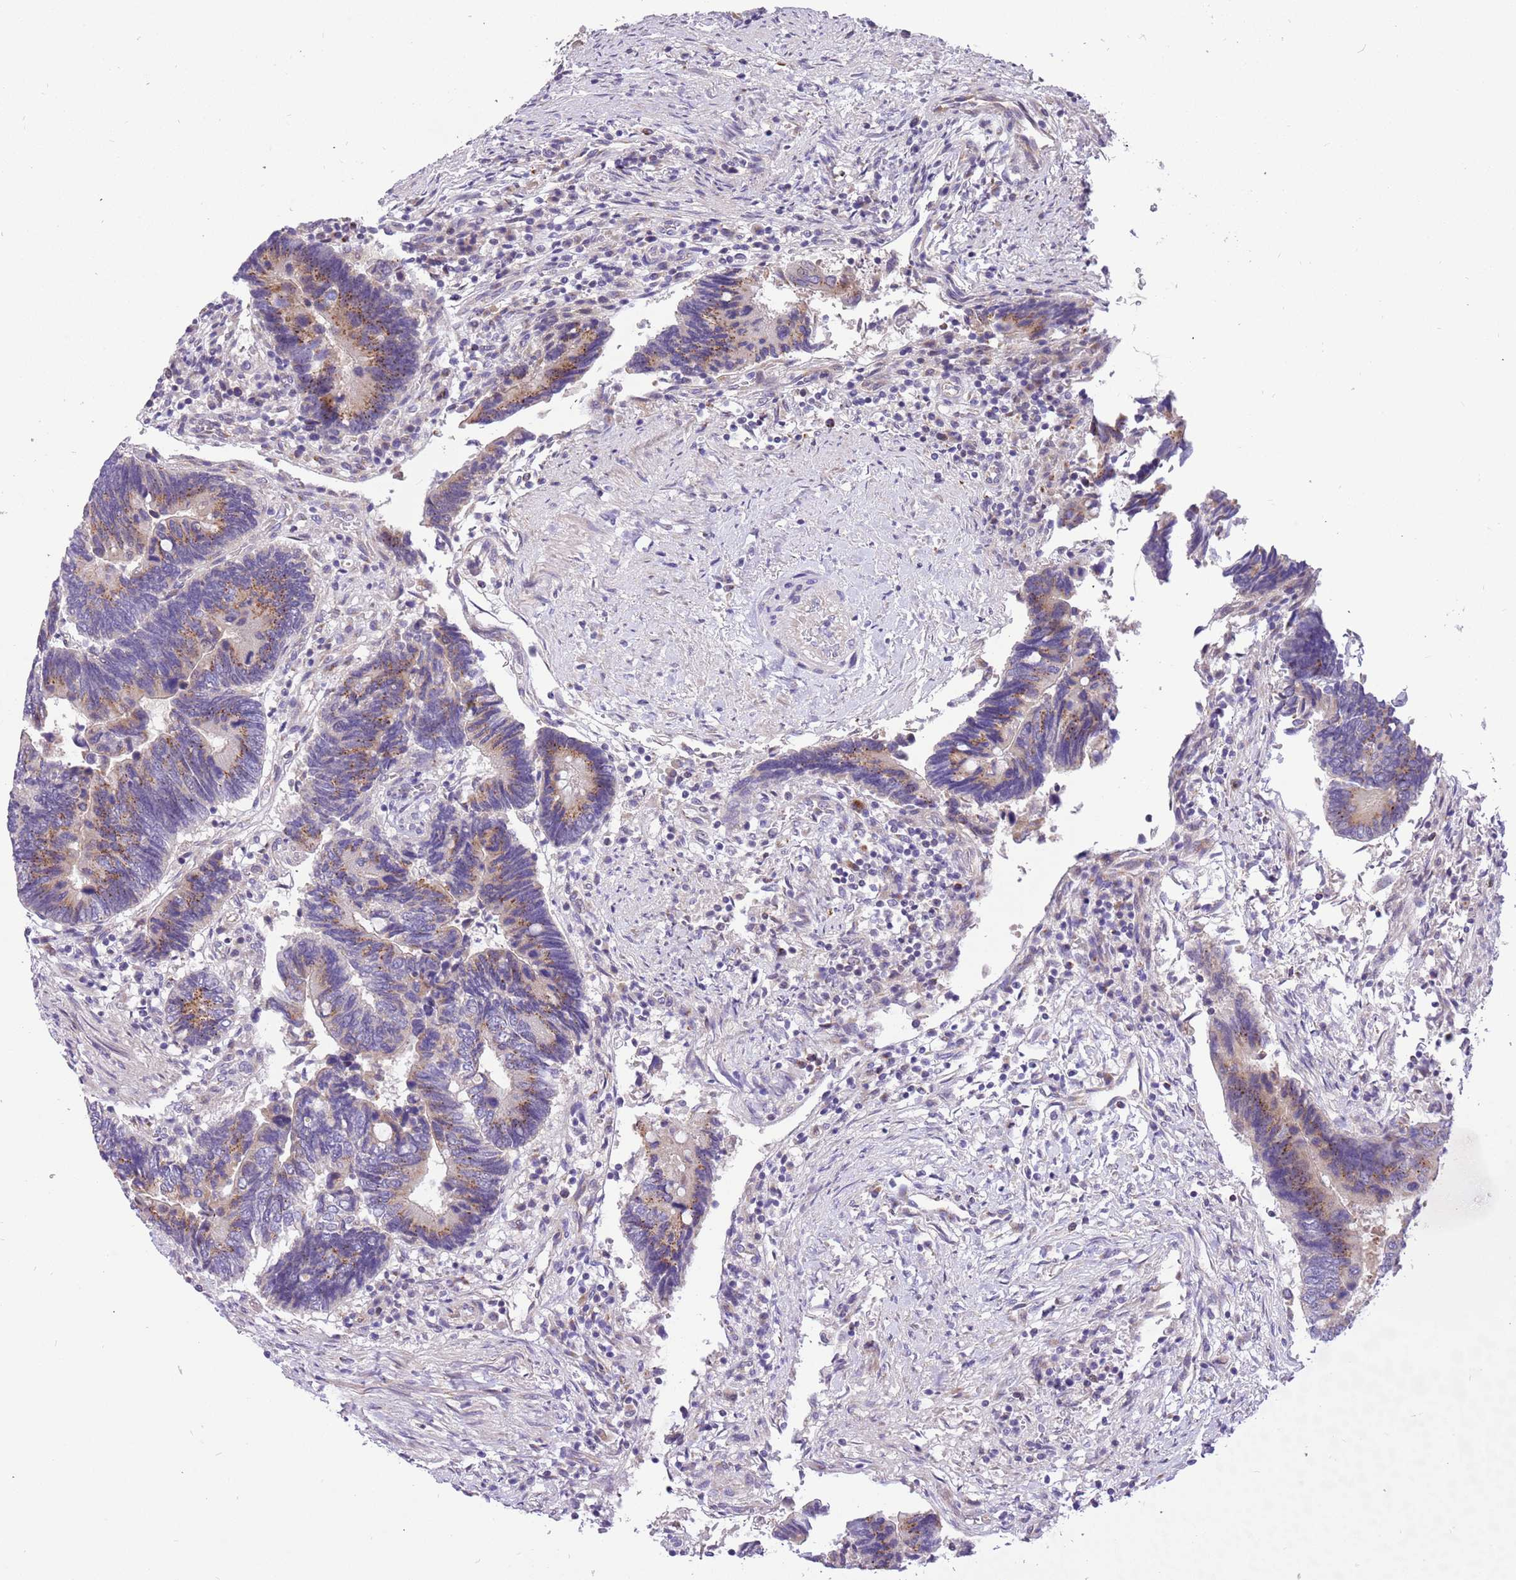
{"staining": {"intensity": "moderate", "quantity": "<25%", "location": "cytoplasmic/membranous"}, "tissue": "colorectal cancer", "cell_type": "Tumor cells", "image_type": "cancer", "snomed": [{"axis": "morphology", "description": "Adenocarcinoma, NOS"}, {"axis": "topography", "description": "Colon"}], "caption": "This micrograph shows immunohistochemistry (IHC) staining of human colorectal cancer (adenocarcinoma), with low moderate cytoplasmic/membranous expression in approximately <25% of tumor cells.", "gene": "COX17", "patient": {"sex": "male", "age": 87}}